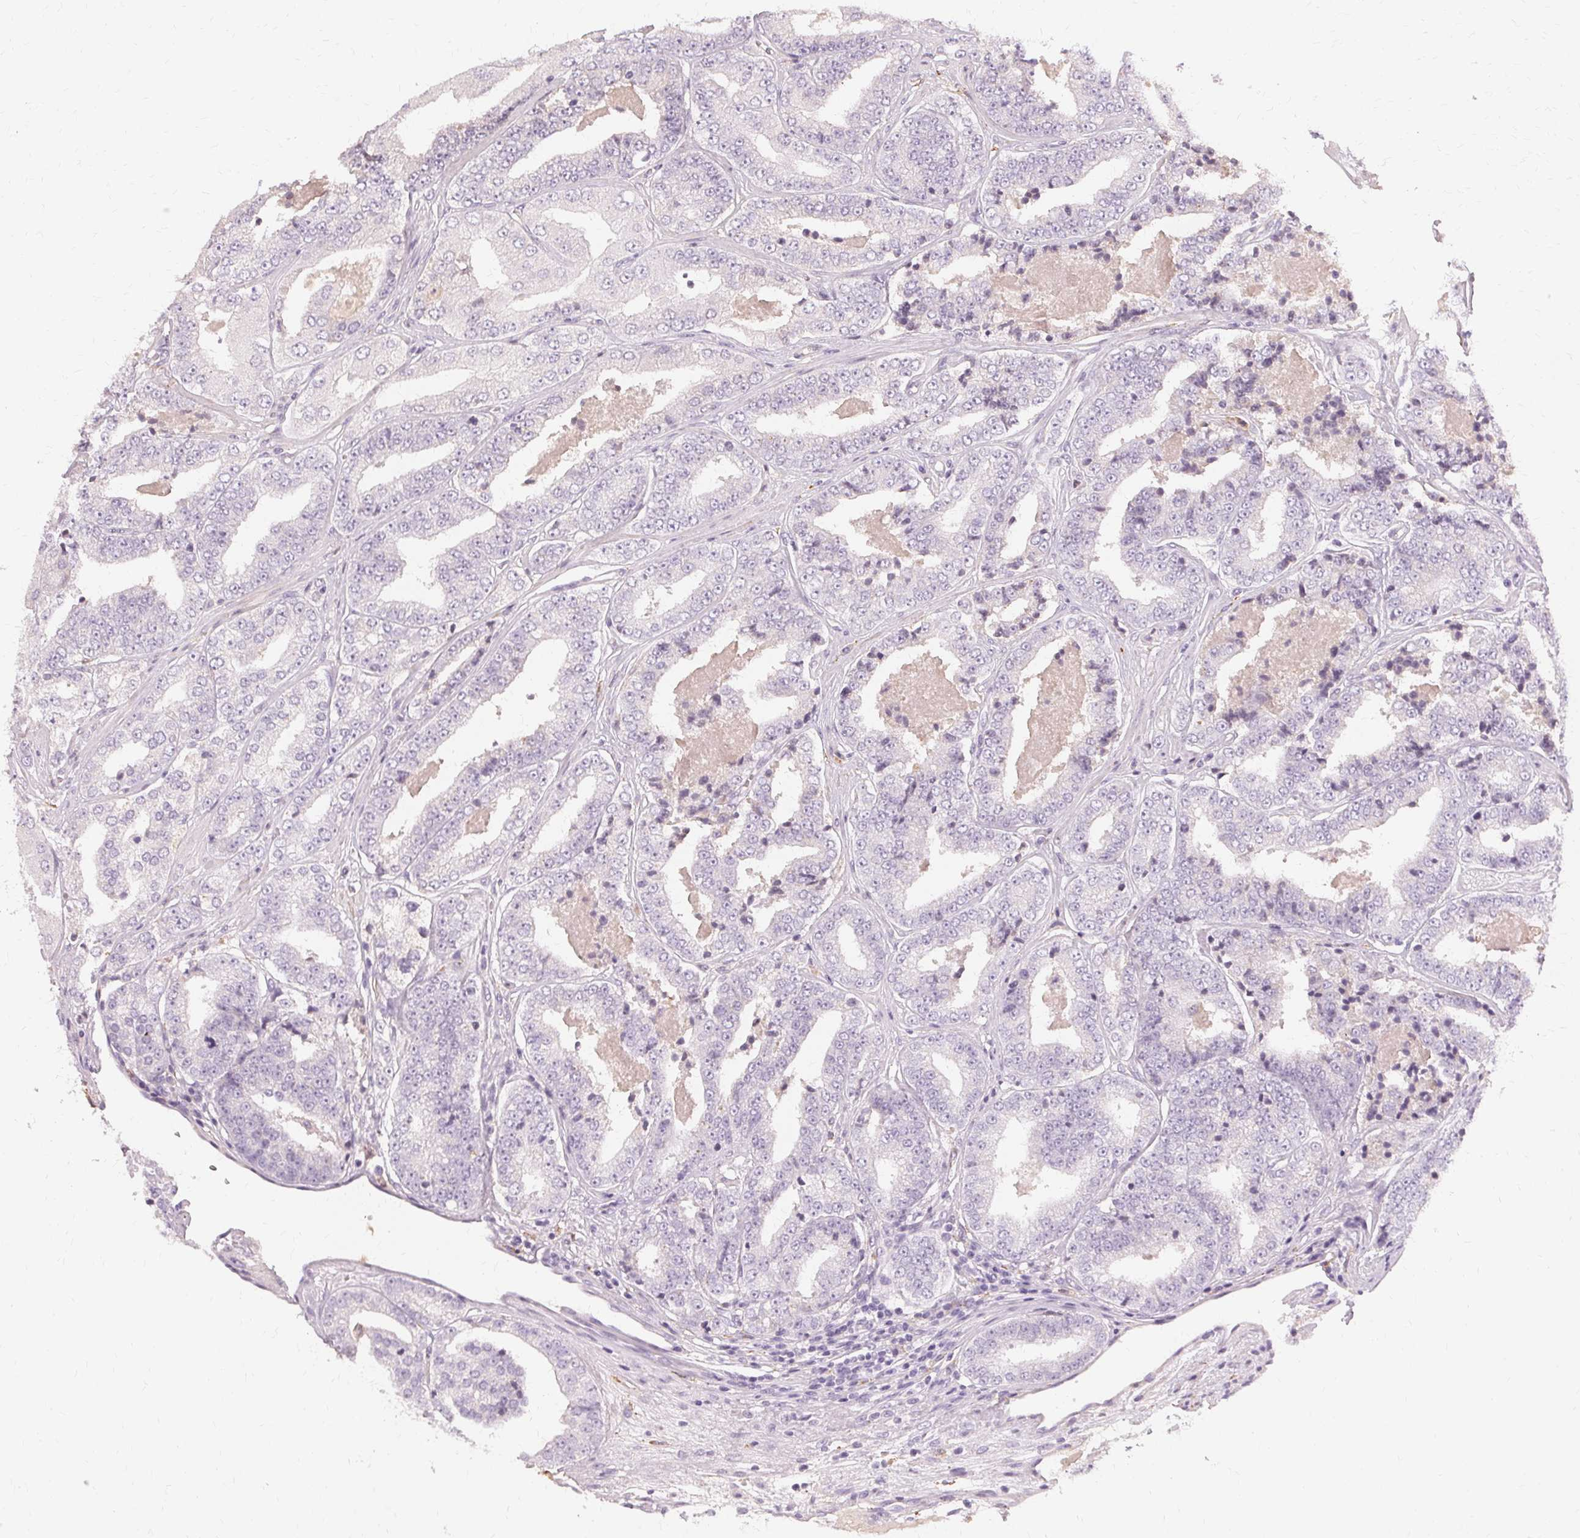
{"staining": {"intensity": "negative", "quantity": "none", "location": "none"}, "tissue": "prostate cancer", "cell_type": "Tumor cells", "image_type": "cancer", "snomed": [{"axis": "morphology", "description": "Adenocarcinoma, Low grade"}, {"axis": "topography", "description": "Prostate"}], "caption": "This image is of adenocarcinoma (low-grade) (prostate) stained with immunohistochemistry to label a protein in brown with the nuclei are counter-stained blue. There is no expression in tumor cells. (IHC, brightfield microscopy, high magnification).", "gene": "IFNGR1", "patient": {"sex": "male", "age": 60}}